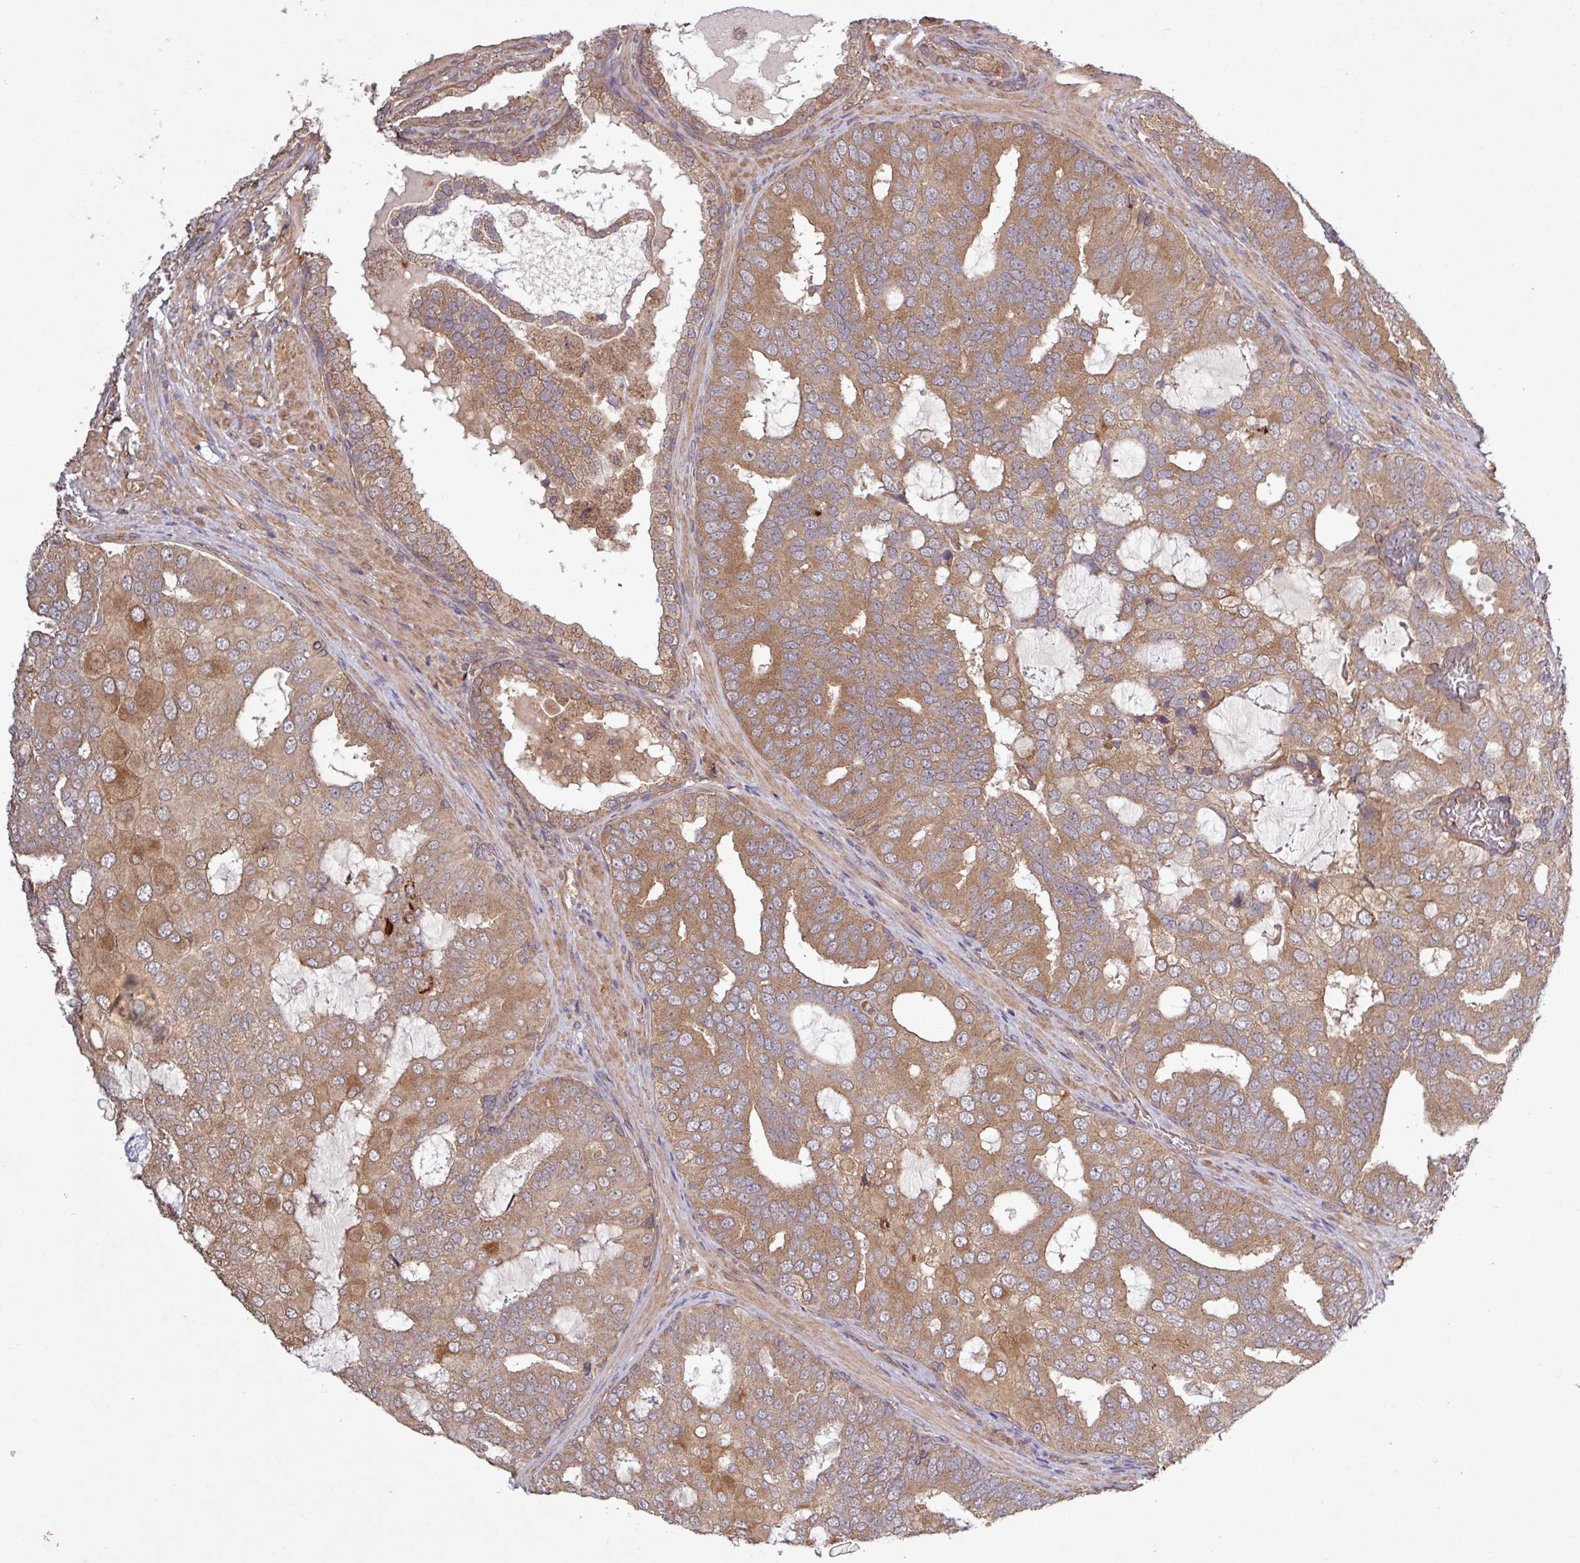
{"staining": {"intensity": "moderate", "quantity": ">75%", "location": "cytoplasmic/membranous"}, "tissue": "prostate cancer", "cell_type": "Tumor cells", "image_type": "cancer", "snomed": [{"axis": "morphology", "description": "Adenocarcinoma, High grade"}, {"axis": "topography", "description": "Prostate"}], "caption": "Human prostate adenocarcinoma (high-grade) stained for a protein (brown) demonstrates moderate cytoplasmic/membranous positive staining in approximately >75% of tumor cells.", "gene": "TRABD2A", "patient": {"sex": "male", "age": 55}}